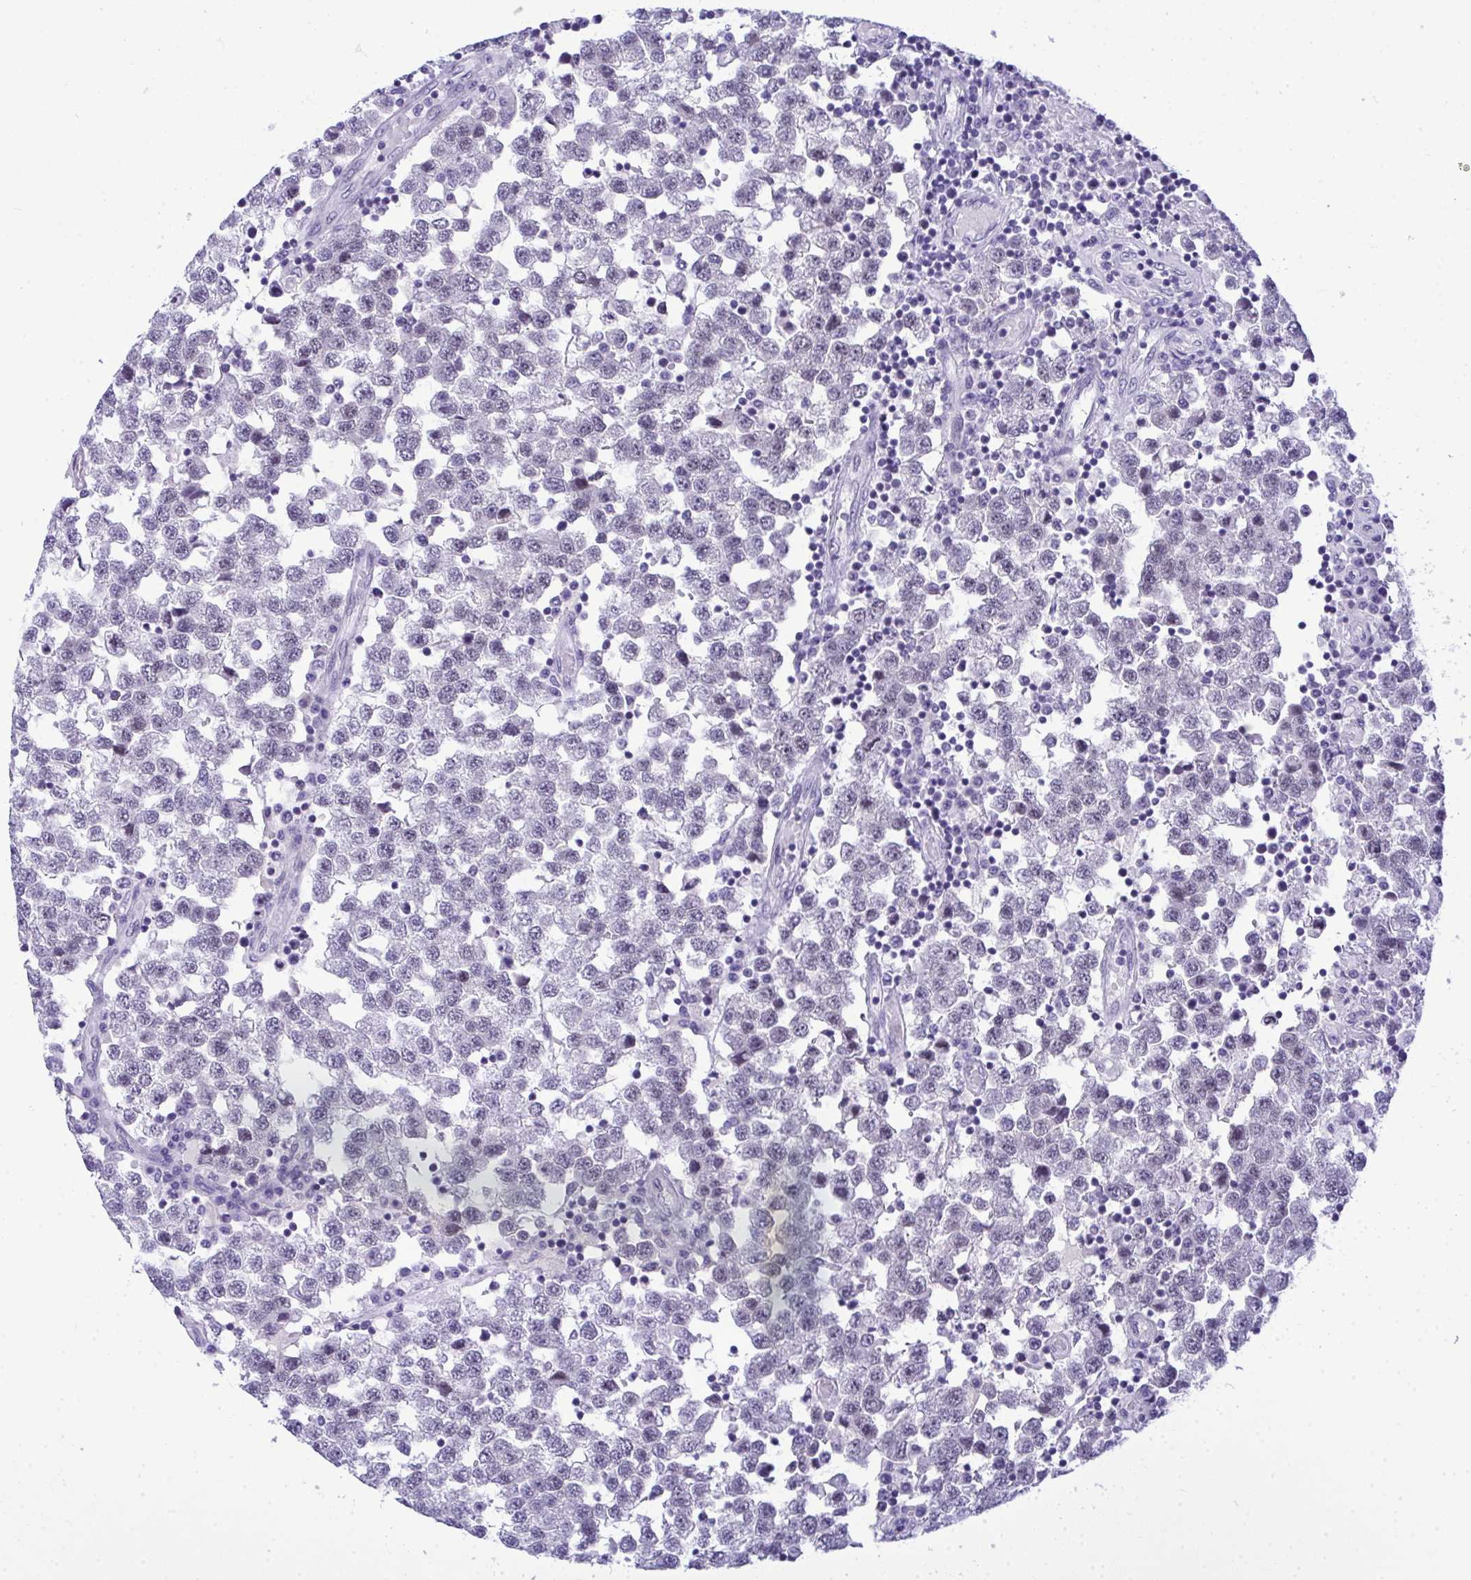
{"staining": {"intensity": "negative", "quantity": "none", "location": "none"}, "tissue": "testis cancer", "cell_type": "Tumor cells", "image_type": "cancer", "snomed": [{"axis": "morphology", "description": "Seminoma, NOS"}, {"axis": "topography", "description": "Testis"}], "caption": "IHC image of neoplastic tissue: human testis cancer (seminoma) stained with DAB displays no significant protein positivity in tumor cells.", "gene": "TEAD4", "patient": {"sex": "male", "age": 34}}